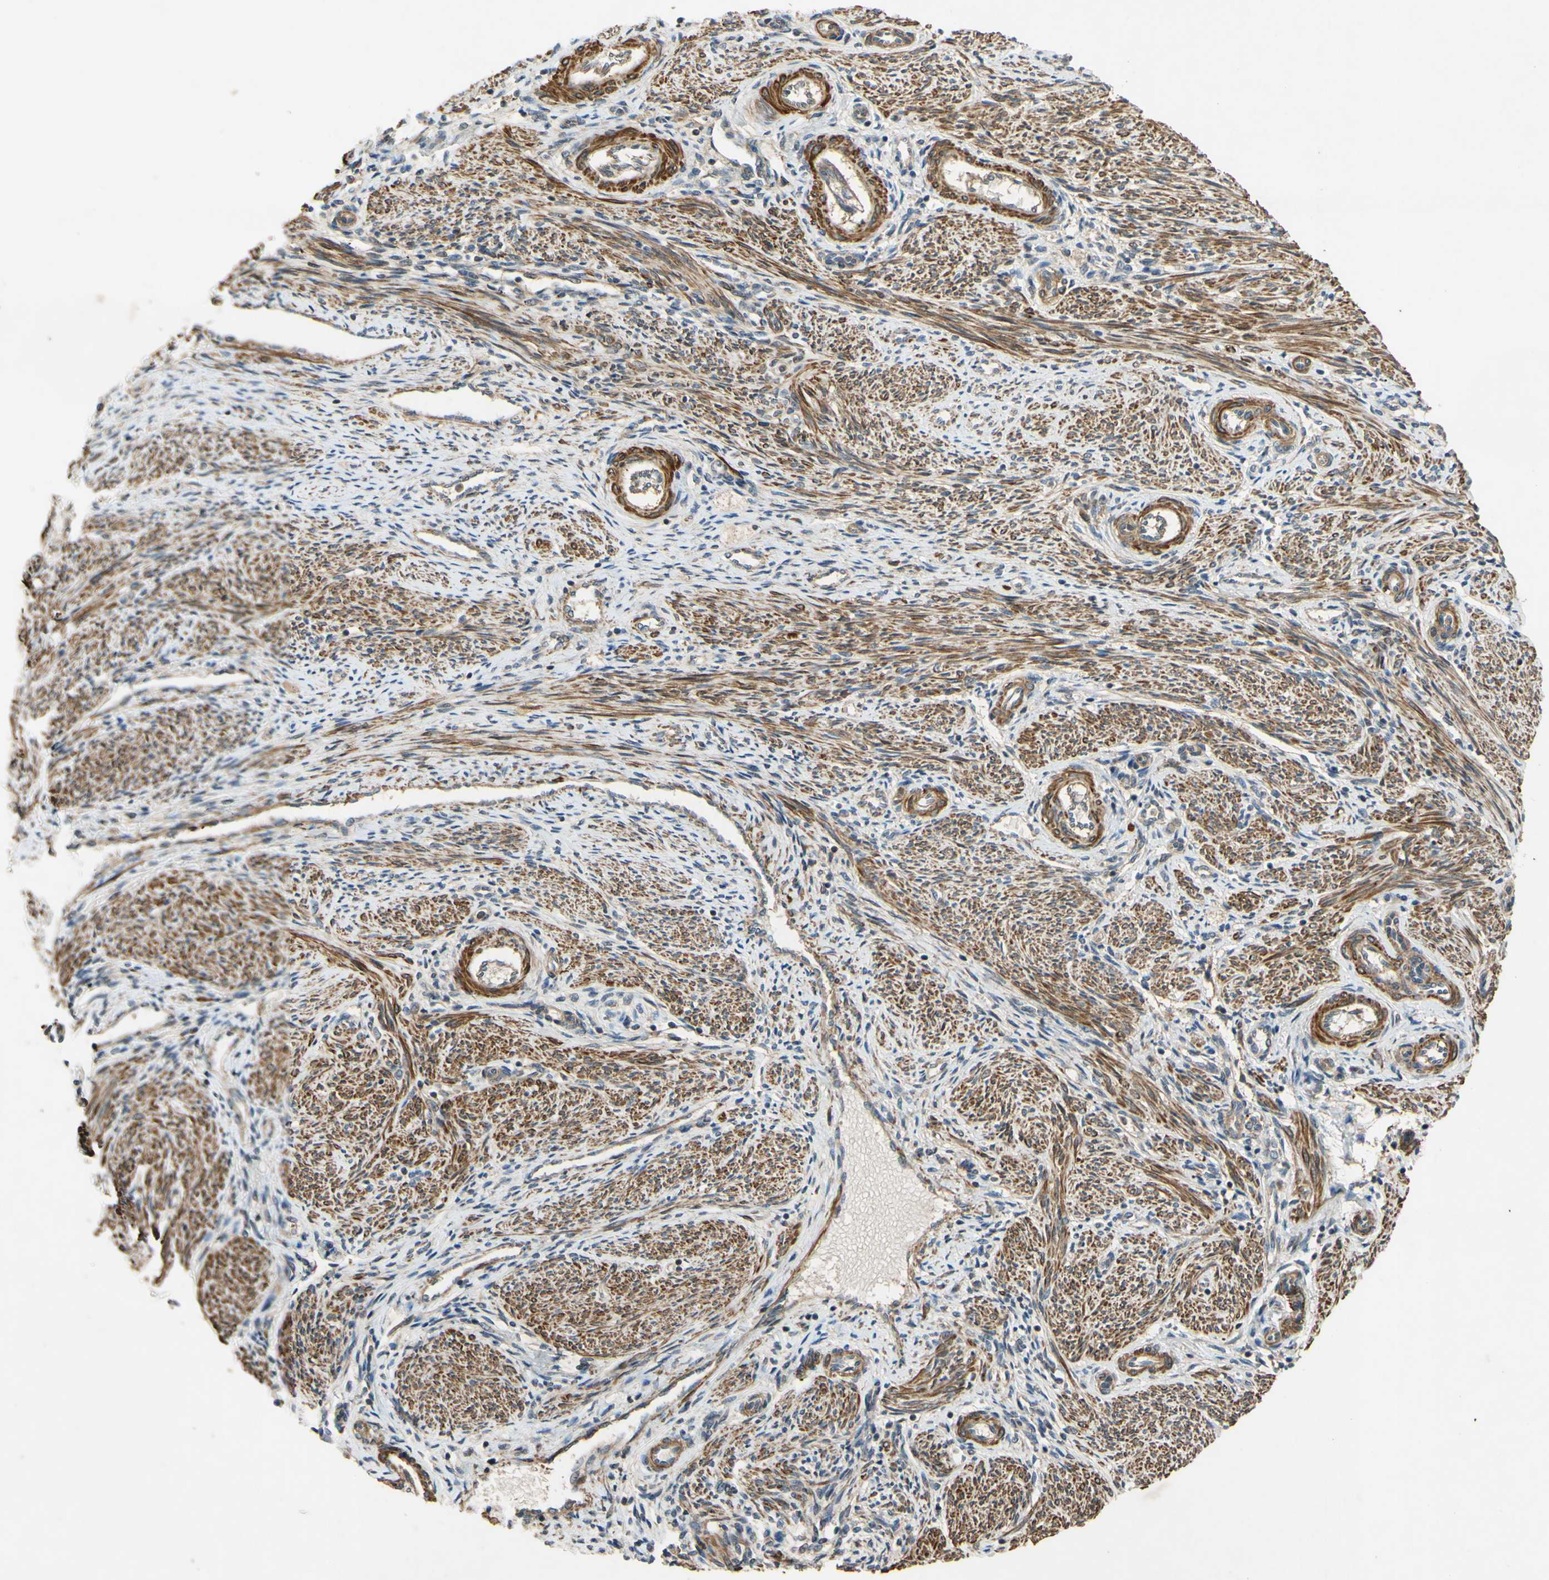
{"staining": {"intensity": "moderate", "quantity": ">75%", "location": "cytoplasmic/membranous"}, "tissue": "endometrium", "cell_type": "Cells in endometrial stroma", "image_type": "normal", "snomed": [{"axis": "morphology", "description": "Normal tissue, NOS"}, {"axis": "topography", "description": "Endometrium"}], "caption": "Endometrium stained with IHC demonstrates moderate cytoplasmic/membranous expression in about >75% of cells in endometrial stroma.", "gene": "PARD6A", "patient": {"sex": "female", "age": 42}}